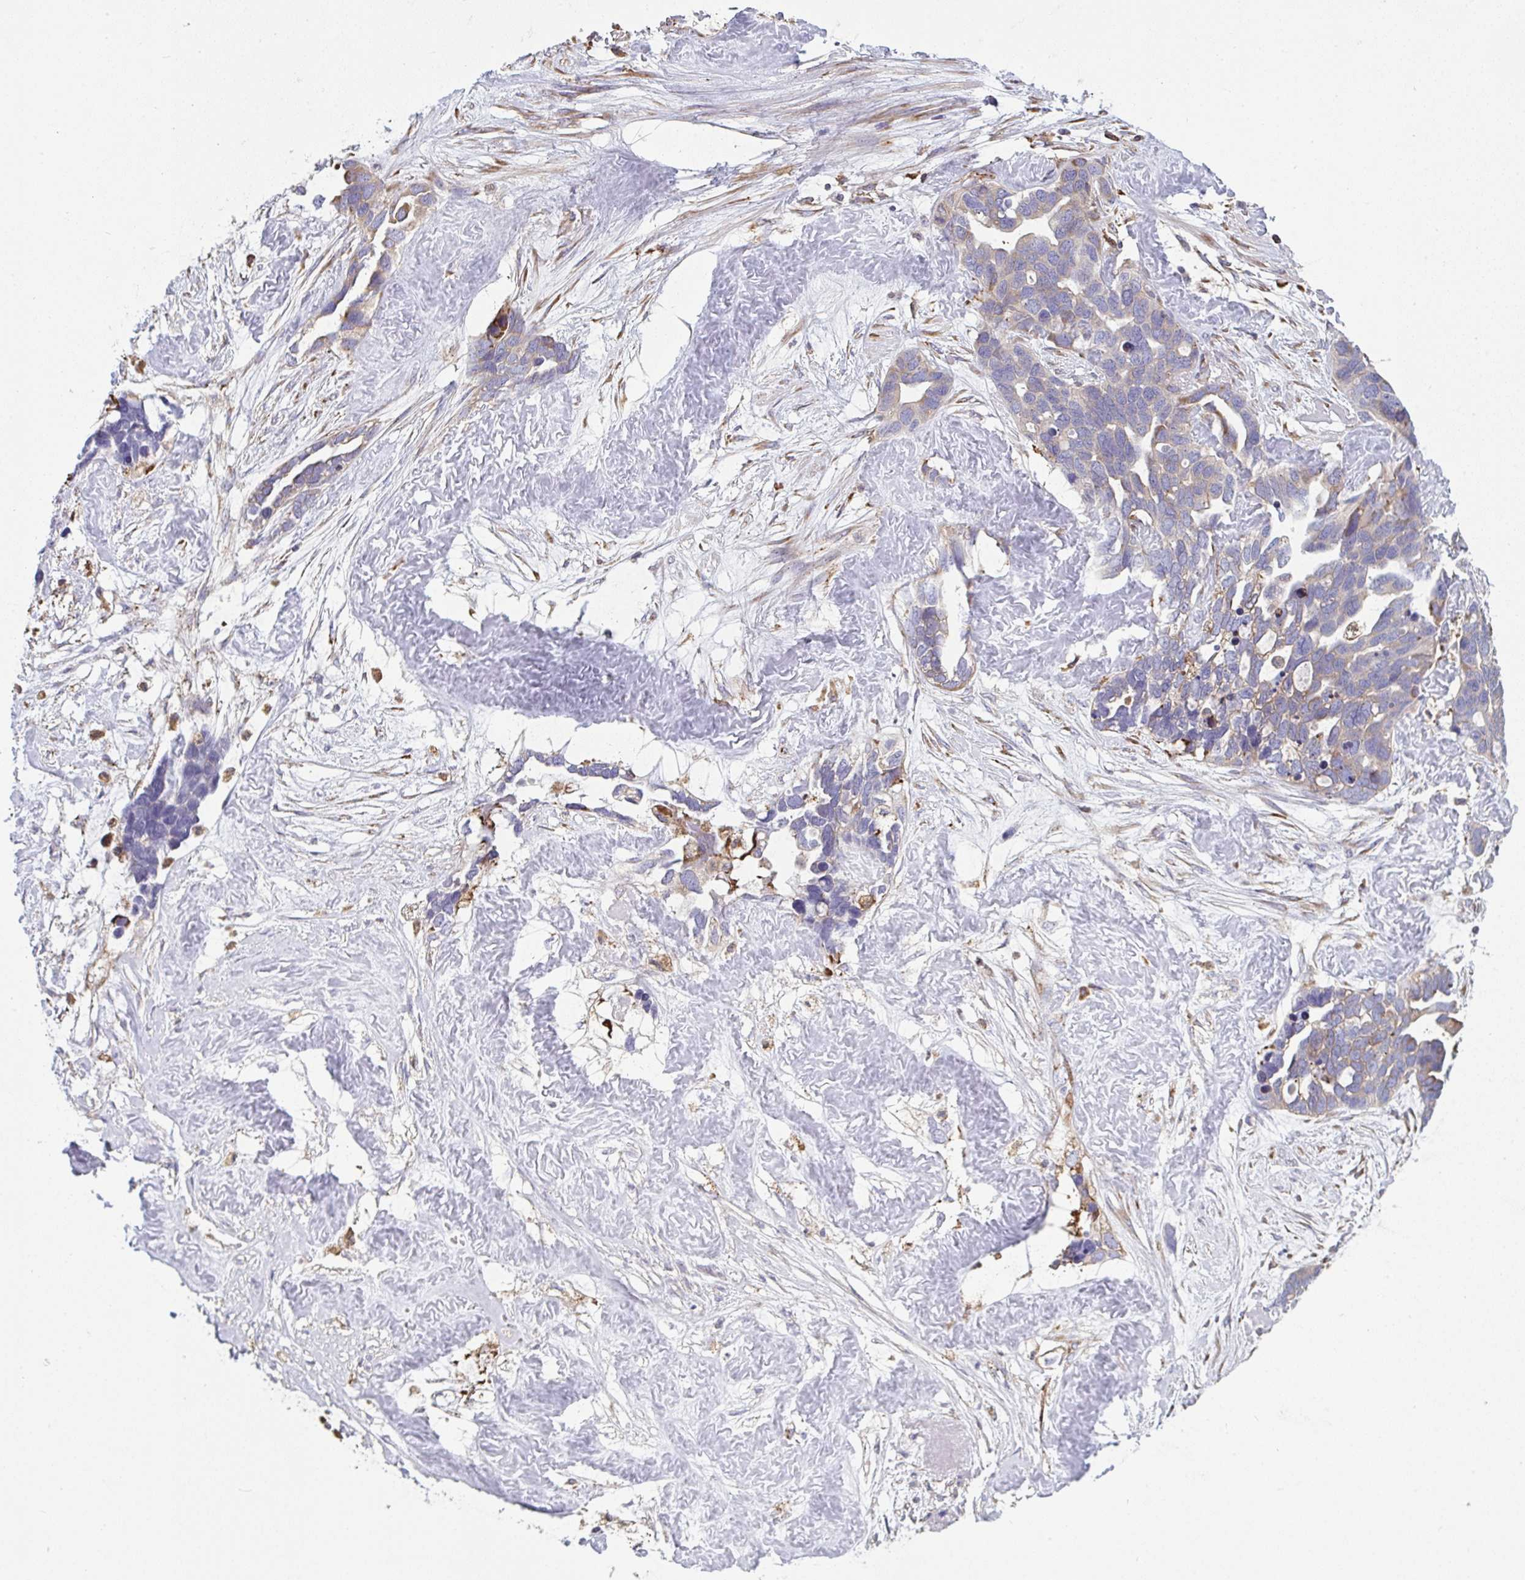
{"staining": {"intensity": "weak", "quantity": "<25%", "location": "cytoplasmic/membranous"}, "tissue": "ovarian cancer", "cell_type": "Tumor cells", "image_type": "cancer", "snomed": [{"axis": "morphology", "description": "Cystadenocarcinoma, serous, NOS"}, {"axis": "topography", "description": "Ovary"}], "caption": "A high-resolution histopathology image shows immunohistochemistry staining of ovarian cancer, which reveals no significant staining in tumor cells.", "gene": "MYMK", "patient": {"sex": "female", "age": 54}}